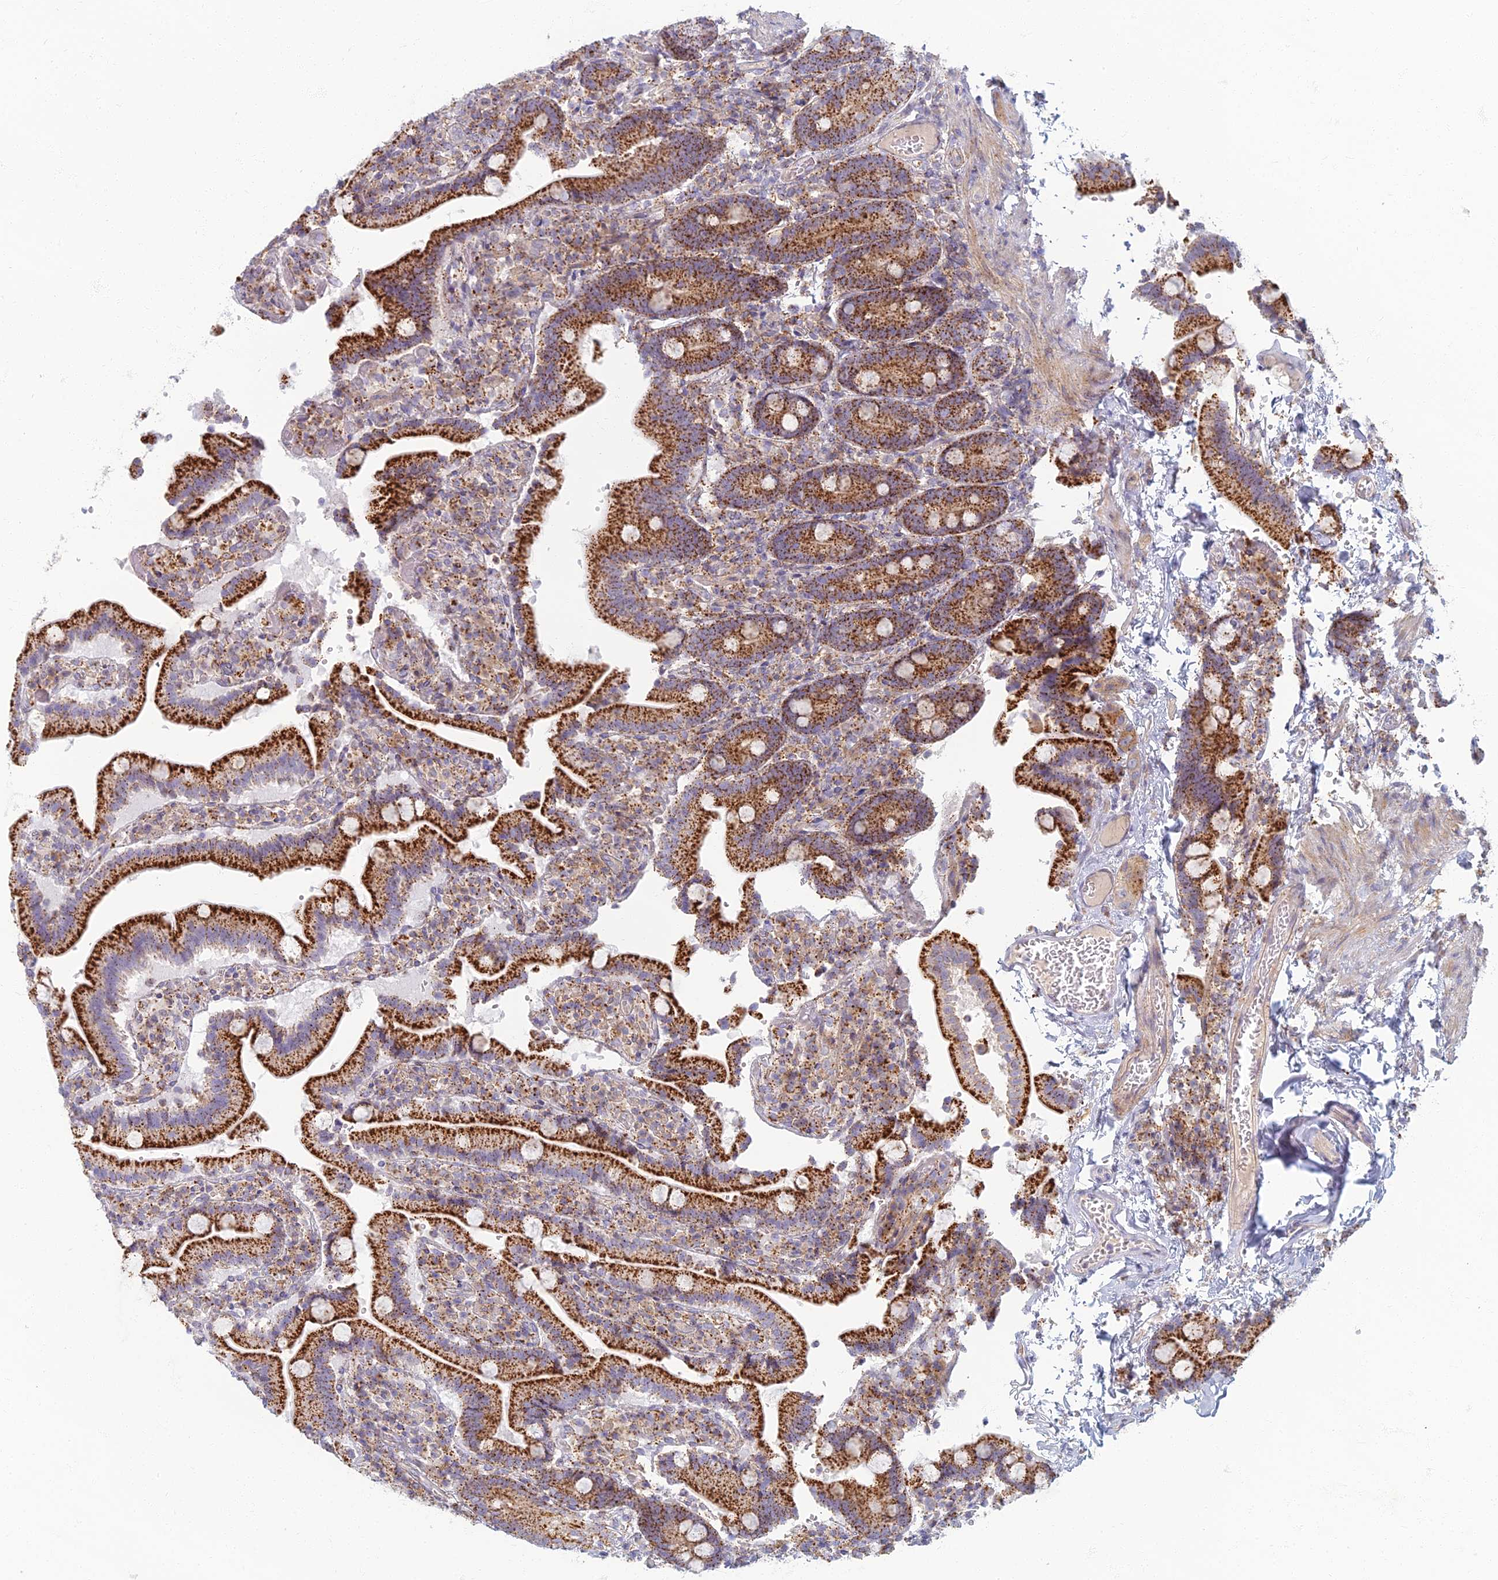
{"staining": {"intensity": "strong", "quantity": ">75%", "location": "cytoplasmic/membranous"}, "tissue": "duodenum", "cell_type": "Glandular cells", "image_type": "normal", "snomed": [{"axis": "morphology", "description": "Normal tissue, NOS"}, {"axis": "topography", "description": "Duodenum"}], "caption": "Immunohistochemistry (DAB) staining of benign duodenum reveals strong cytoplasmic/membranous protein expression in about >75% of glandular cells. Ihc stains the protein in brown and the nuclei are stained blue.", "gene": "CHMP4B", "patient": {"sex": "female", "age": 62}}